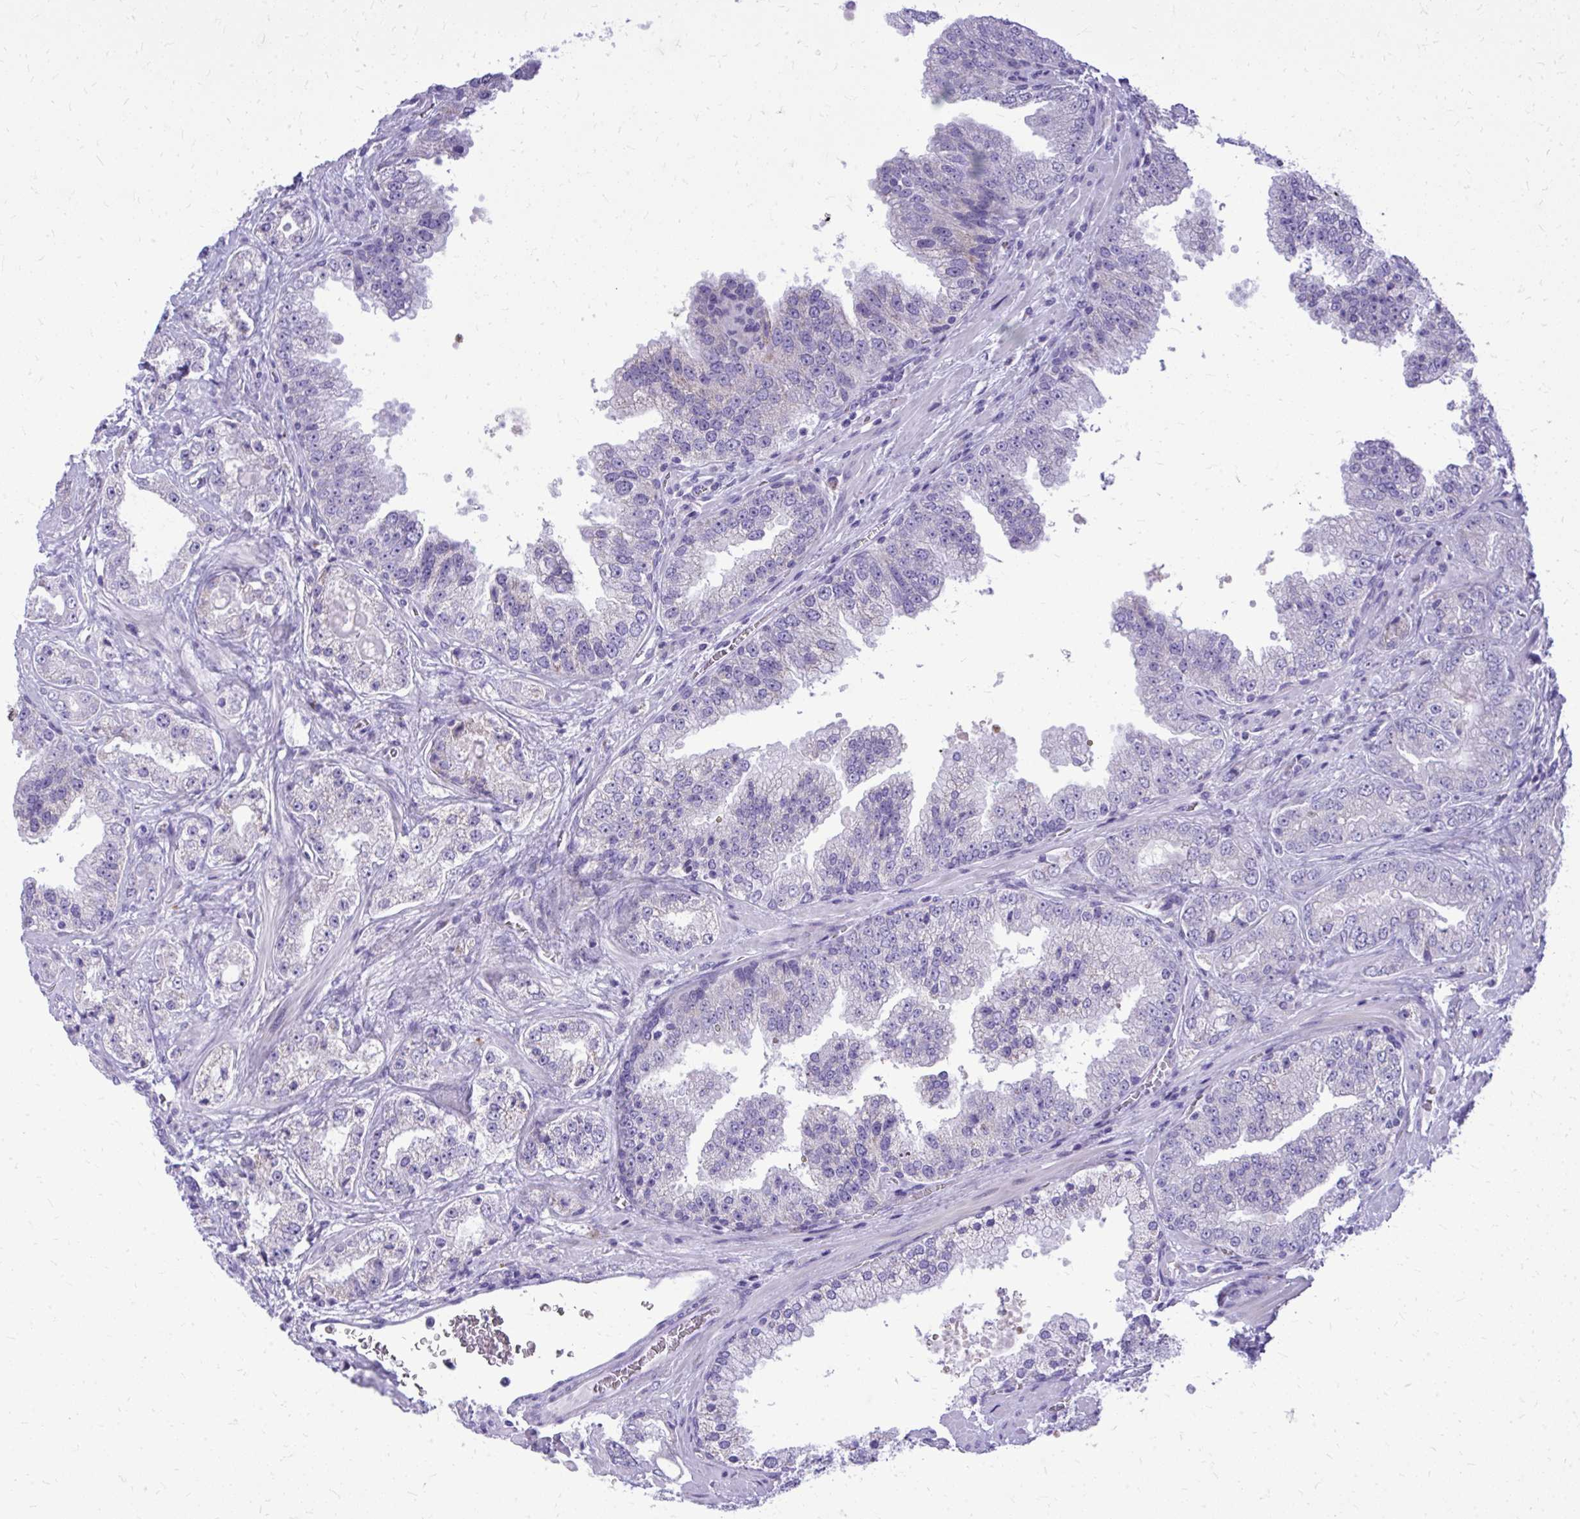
{"staining": {"intensity": "negative", "quantity": "none", "location": "none"}, "tissue": "prostate cancer", "cell_type": "Tumor cells", "image_type": "cancer", "snomed": [{"axis": "morphology", "description": "Adenocarcinoma, High grade"}, {"axis": "topography", "description": "Prostate"}], "caption": "Adenocarcinoma (high-grade) (prostate) stained for a protein using immunohistochemistry exhibits no positivity tumor cells.", "gene": "BCL6B", "patient": {"sex": "male", "age": 67}}